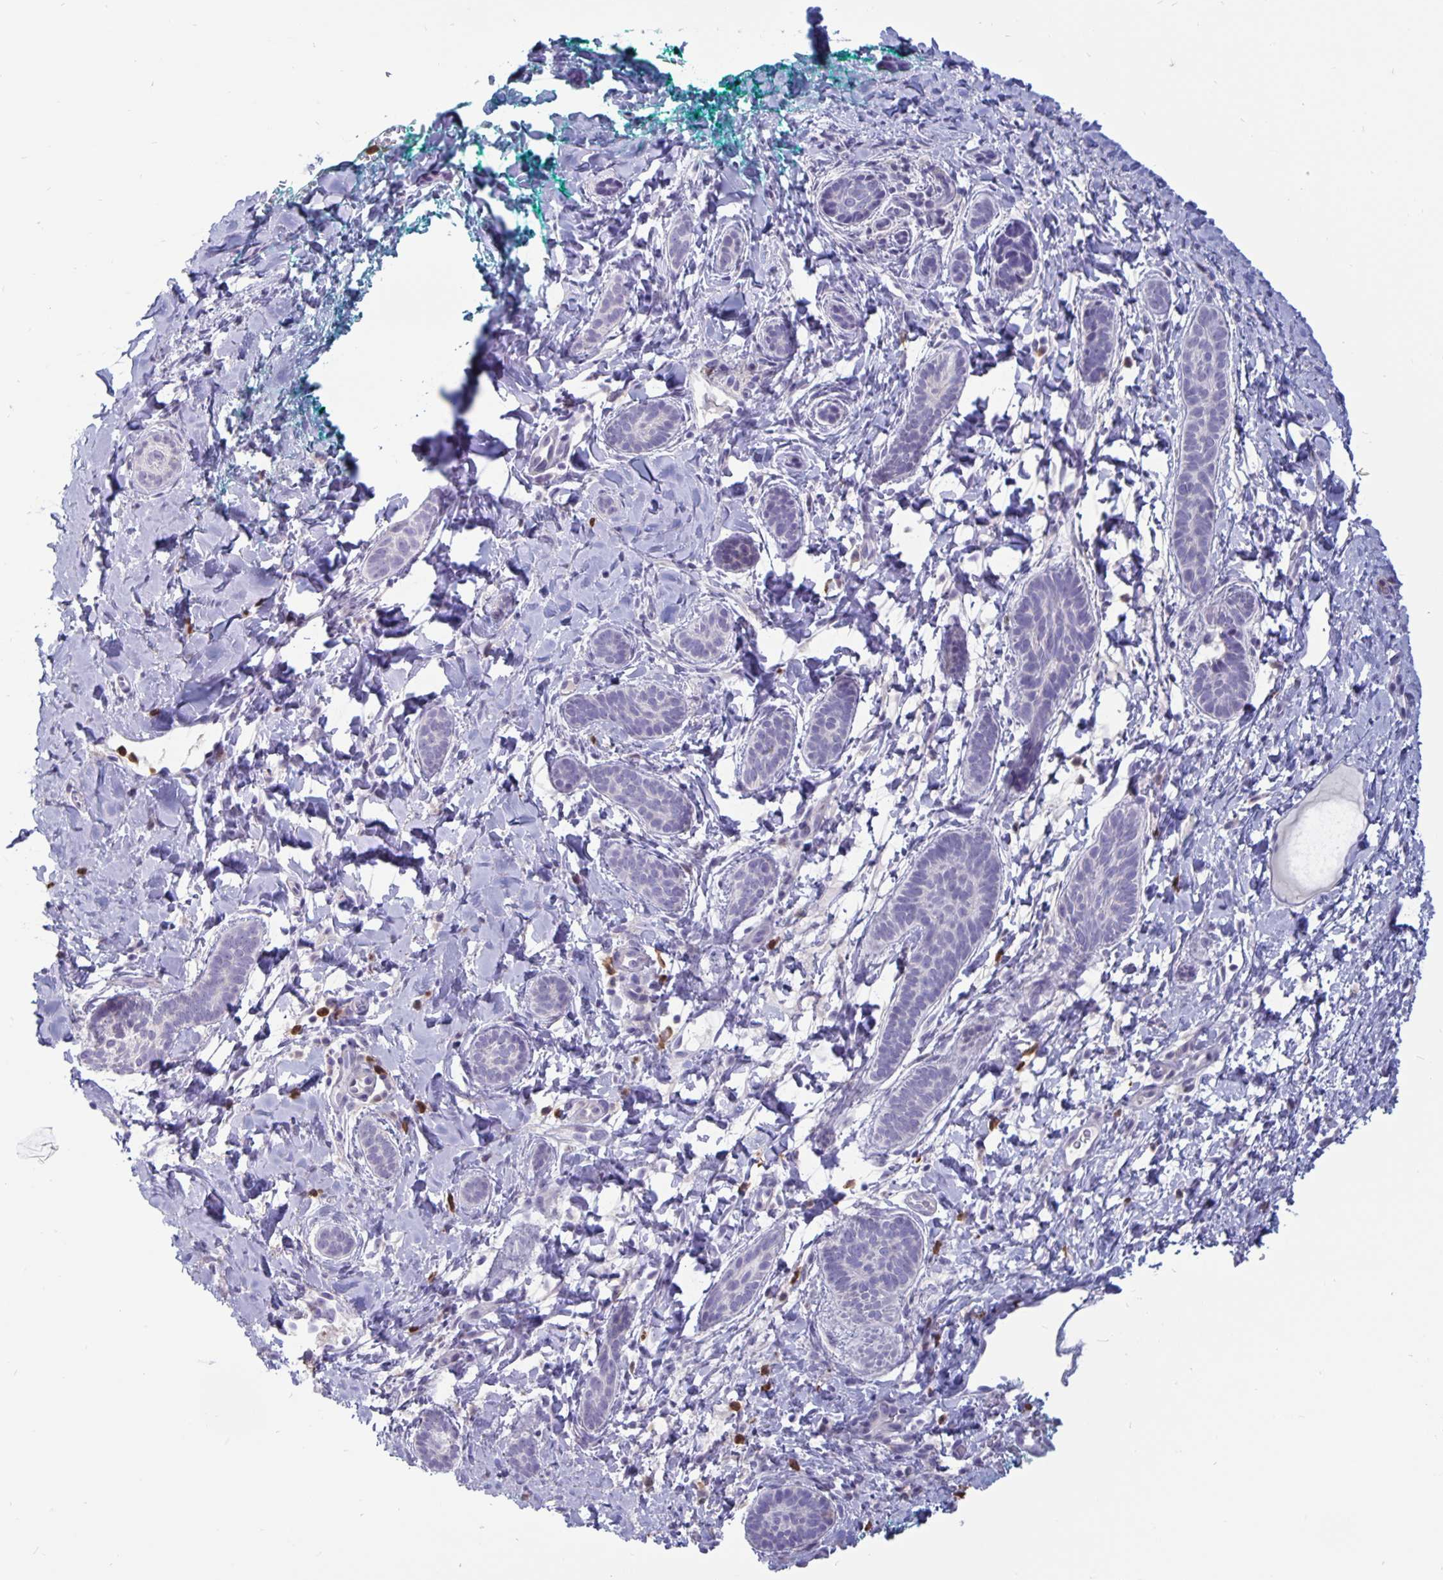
{"staining": {"intensity": "negative", "quantity": "none", "location": "none"}, "tissue": "skin cancer", "cell_type": "Tumor cells", "image_type": "cancer", "snomed": [{"axis": "morphology", "description": "Basal cell carcinoma"}, {"axis": "topography", "description": "Skin"}], "caption": "There is no significant staining in tumor cells of skin basal cell carcinoma.", "gene": "PLCB3", "patient": {"sex": "male", "age": 63}}